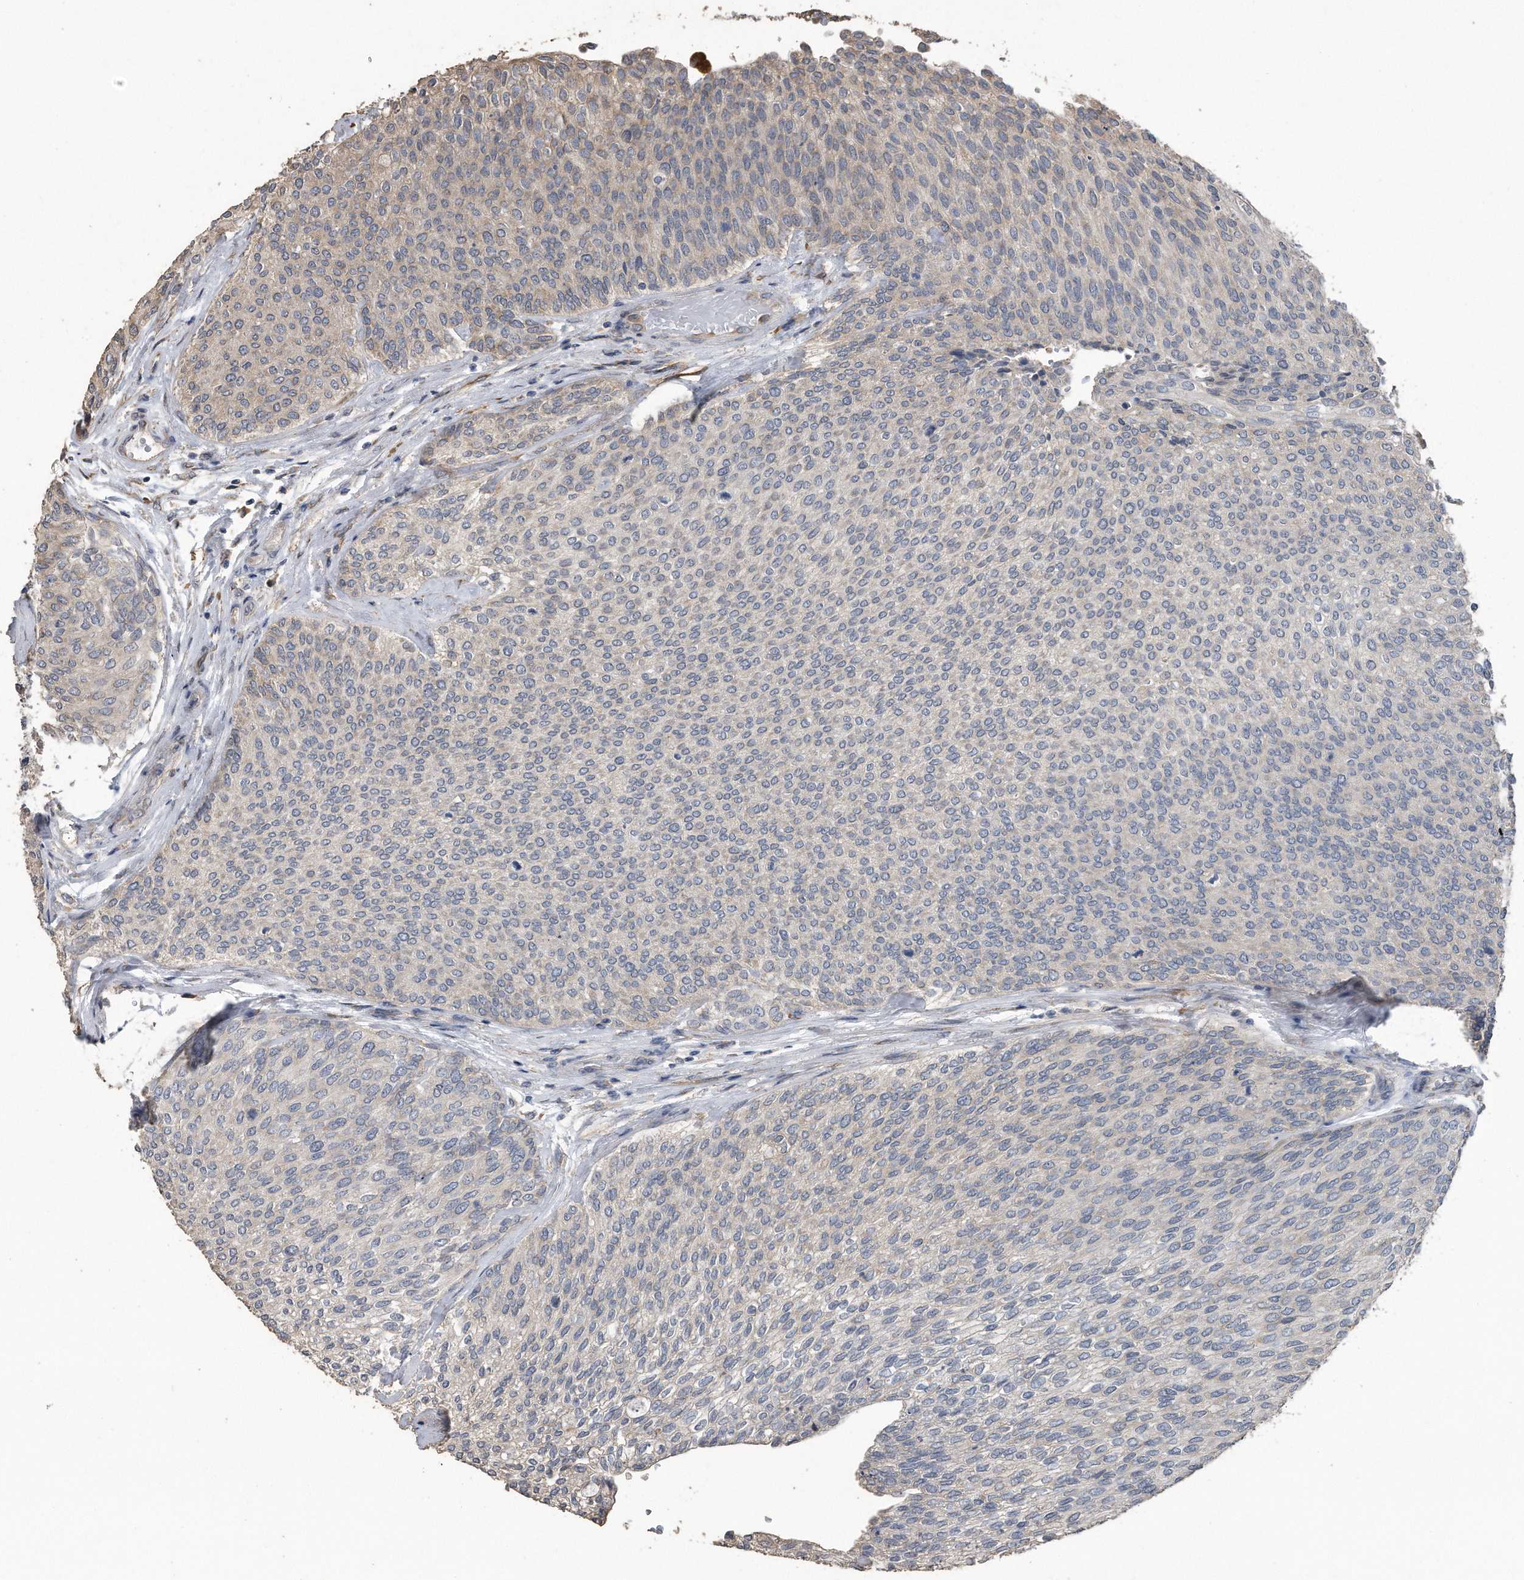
{"staining": {"intensity": "weak", "quantity": "<25%", "location": "cytoplasmic/membranous"}, "tissue": "urothelial cancer", "cell_type": "Tumor cells", "image_type": "cancer", "snomed": [{"axis": "morphology", "description": "Urothelial carcinoma, Low grade"}, {"axis": "topography", "description": "Urinary bladder"}], "caption": "This image is of low-grade urothelial carcinoma stained with immunohistochemistry to label a protein in brown with the nuclei are counter-stained blue. There is no expression in tumor cells.", "gene": "PCLO", "patient": {"sex": "female", "age": 79}}